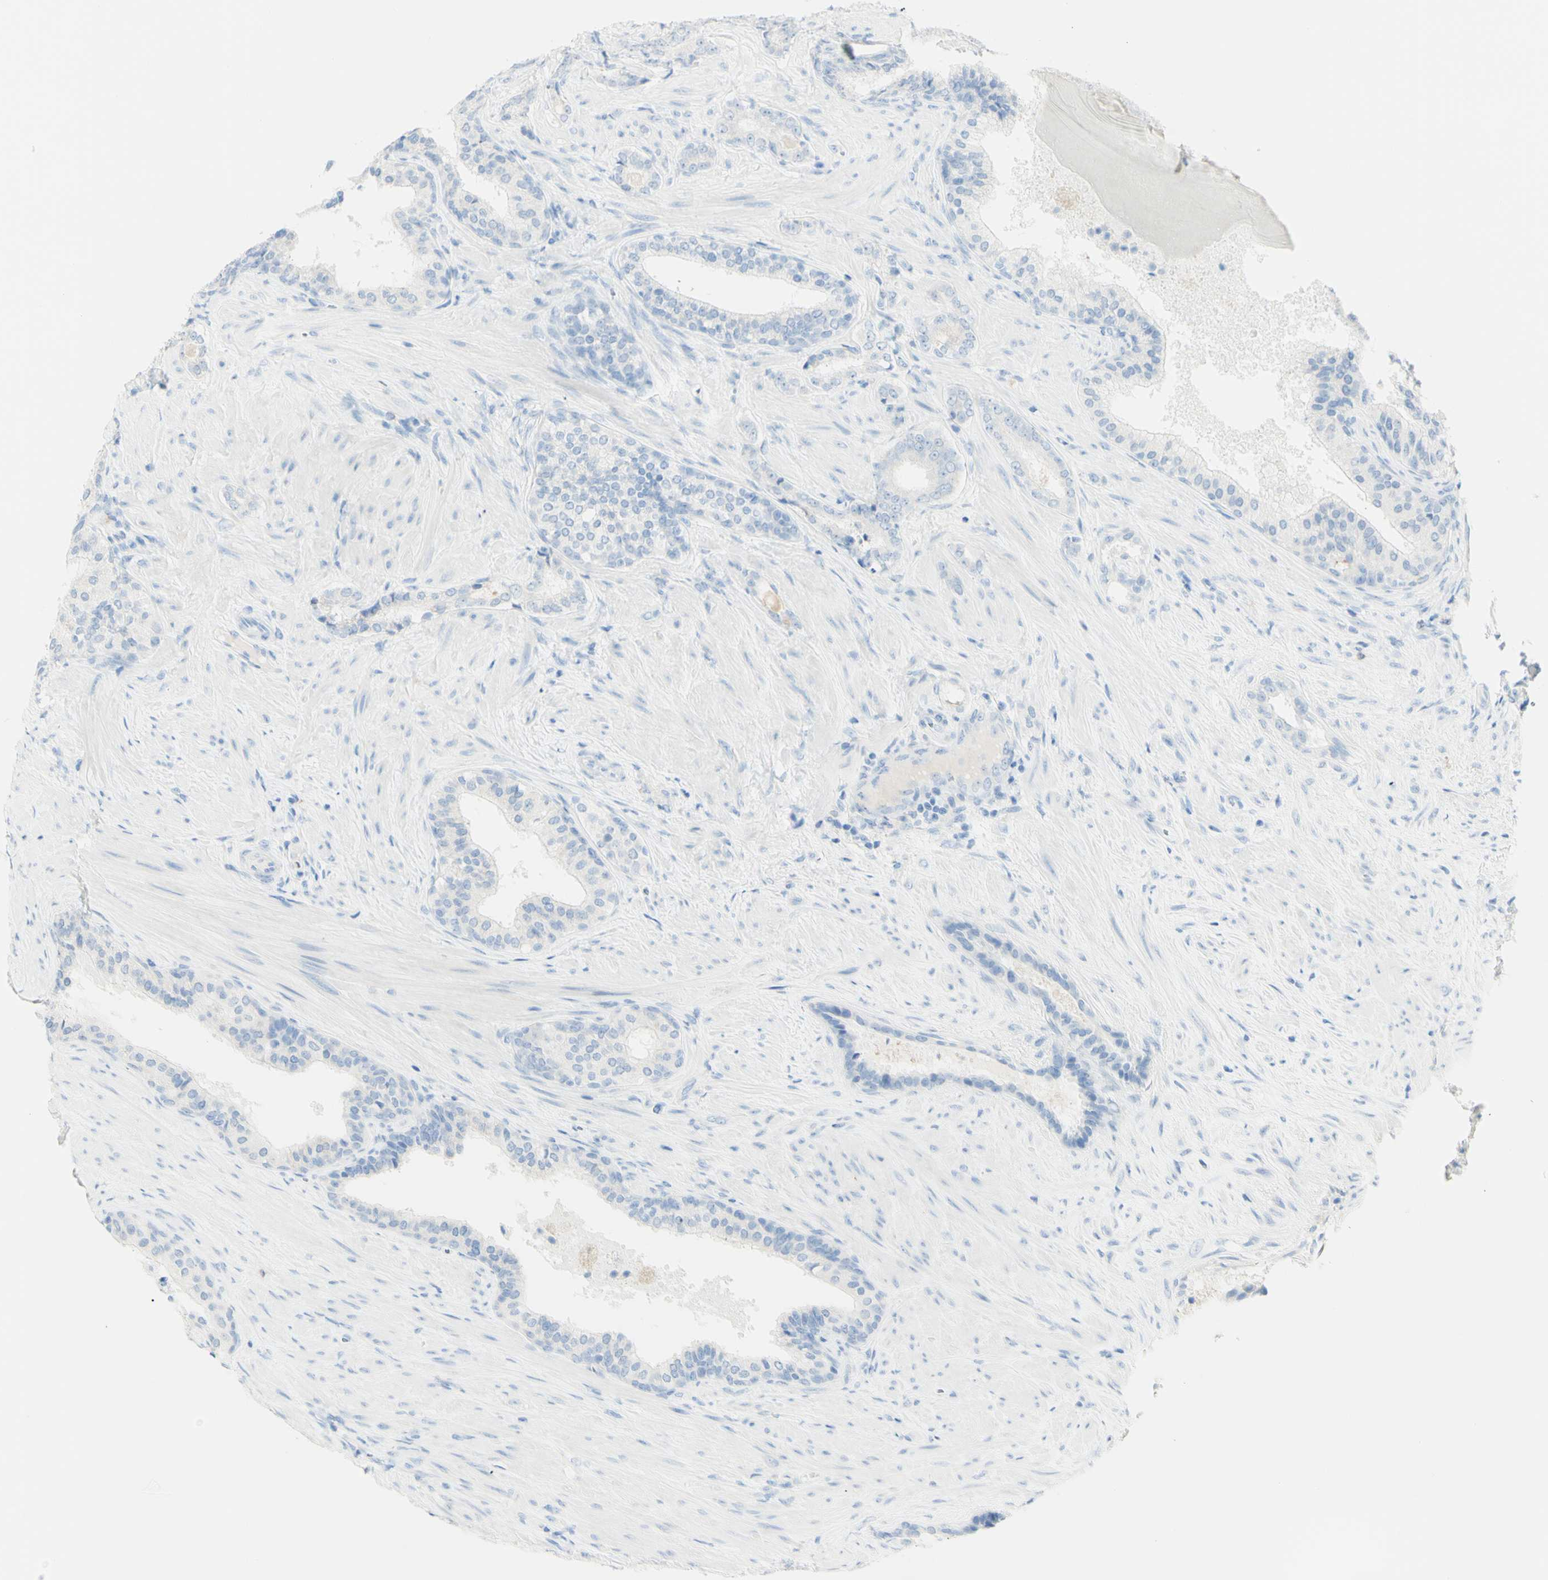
{"staining": {"intensity": "negative", "quantity": "none", "location": "none"}, "tissue": "prostate cancer", "cell_type": "Tumor cells", "image_type": "cancer", "snomed": [{"axis": "morphology", "description": "Adenocarcinoma, Low grade"}, {"axis": "topography", "description": "Prostate"}], "caption": "Tumor cells show no significant positivity in prostate cancer (adenocarcinoma (low-grade)).", "gene": "LETM1", "patient": {"sex": "male", "age": 60}}